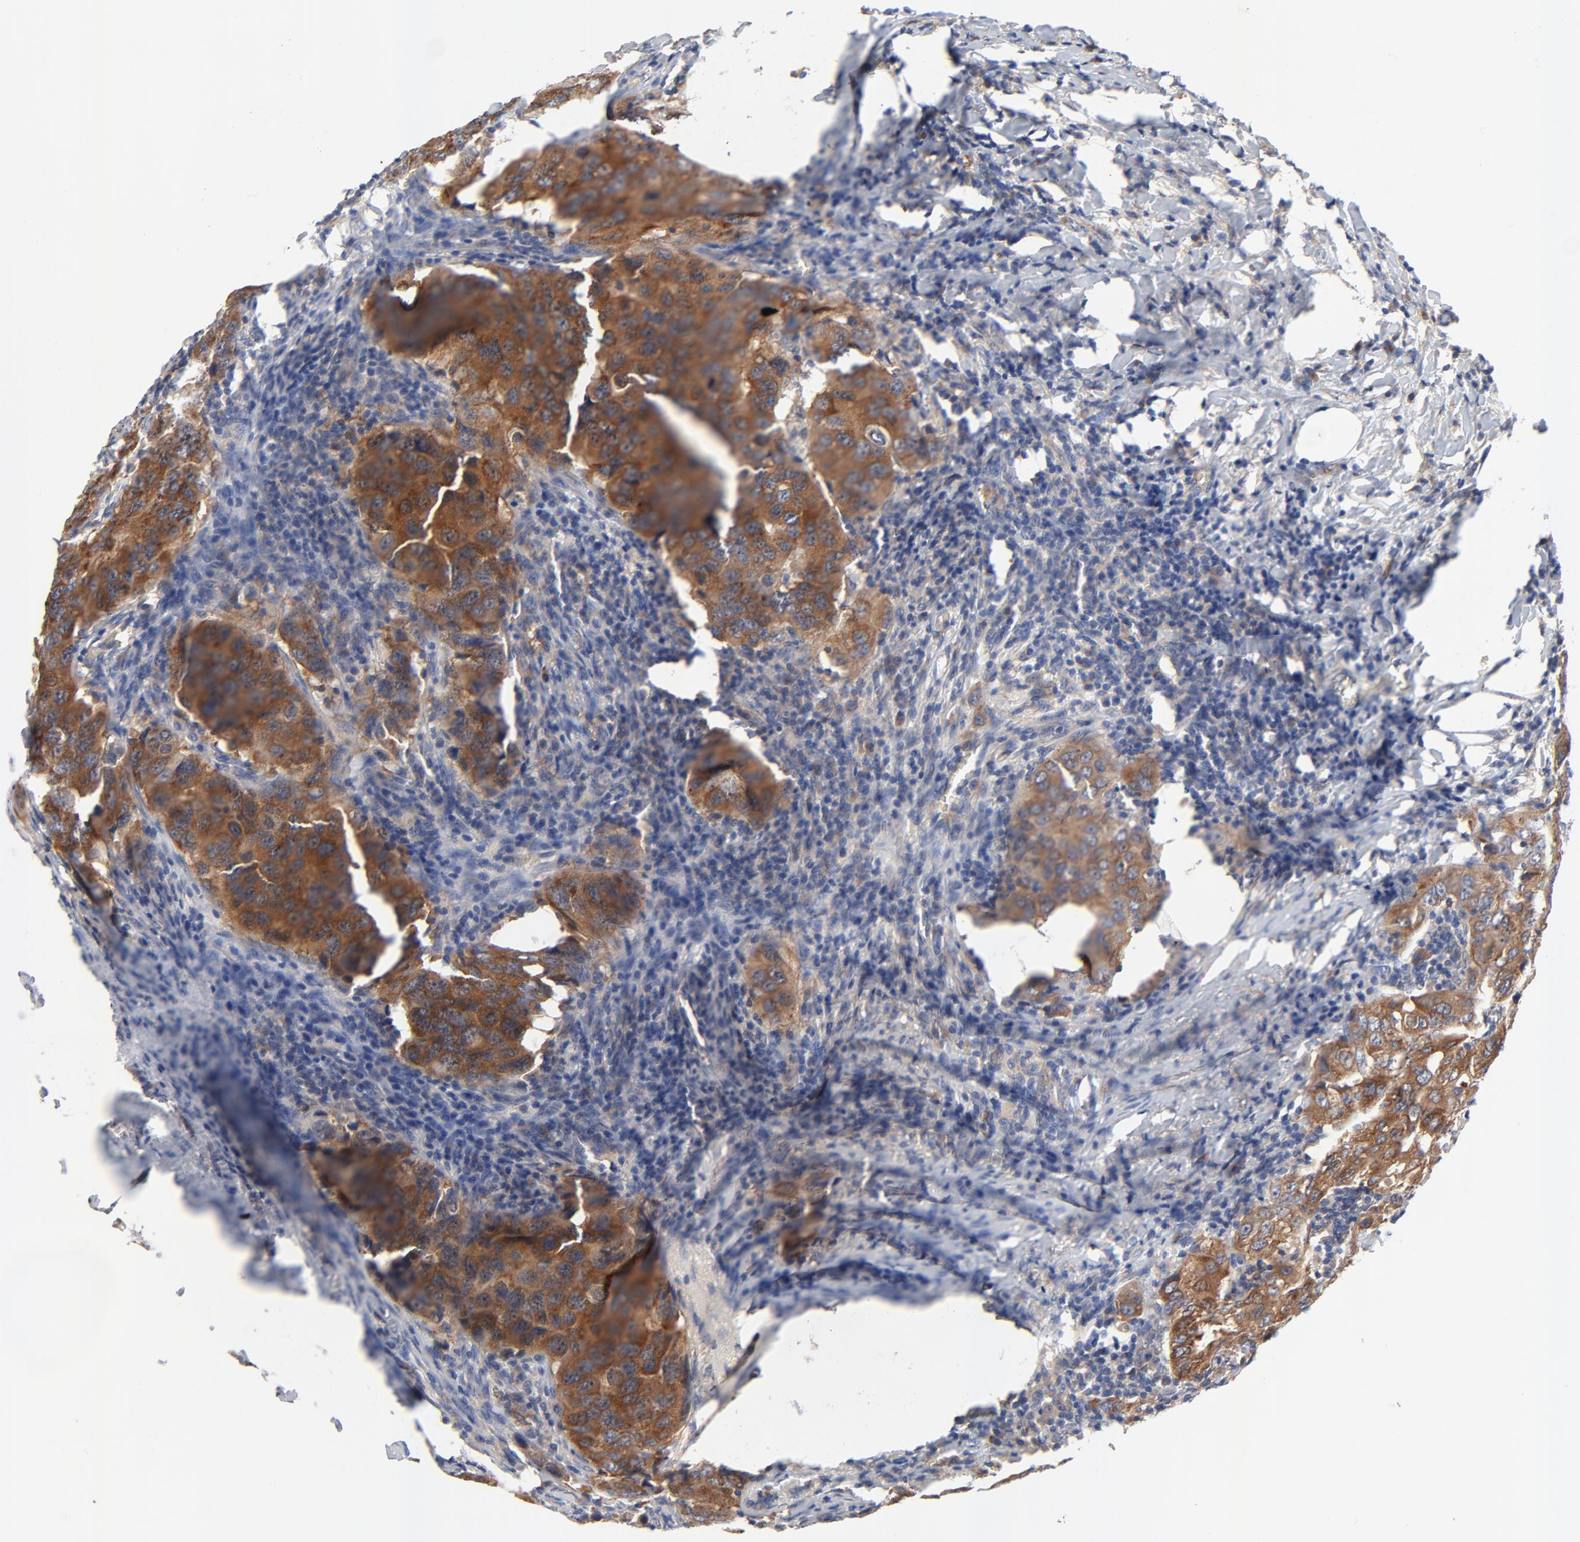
{"staining": {"intensity": "strong", "quantity": ">75%", "location": "cytoplasmic/membranous"}, "tissue": "breast cancer", "cell_type": "Tumor cells", "image_type": "cancer", "snomed": [{"axis": "morphology", "description": "Duct carcinoma"}, {"axis": "topography", "description": "Breast"}], "caption": "A histopathology image showing strong cytoplasmic/membranous staining in approximately >75% of tumor cells in breast intraductal carcinoma, as visualized by brown immunohistochemical staining.", "gene": "VAV2", "patient": {"sex": "female", "age": 54}}